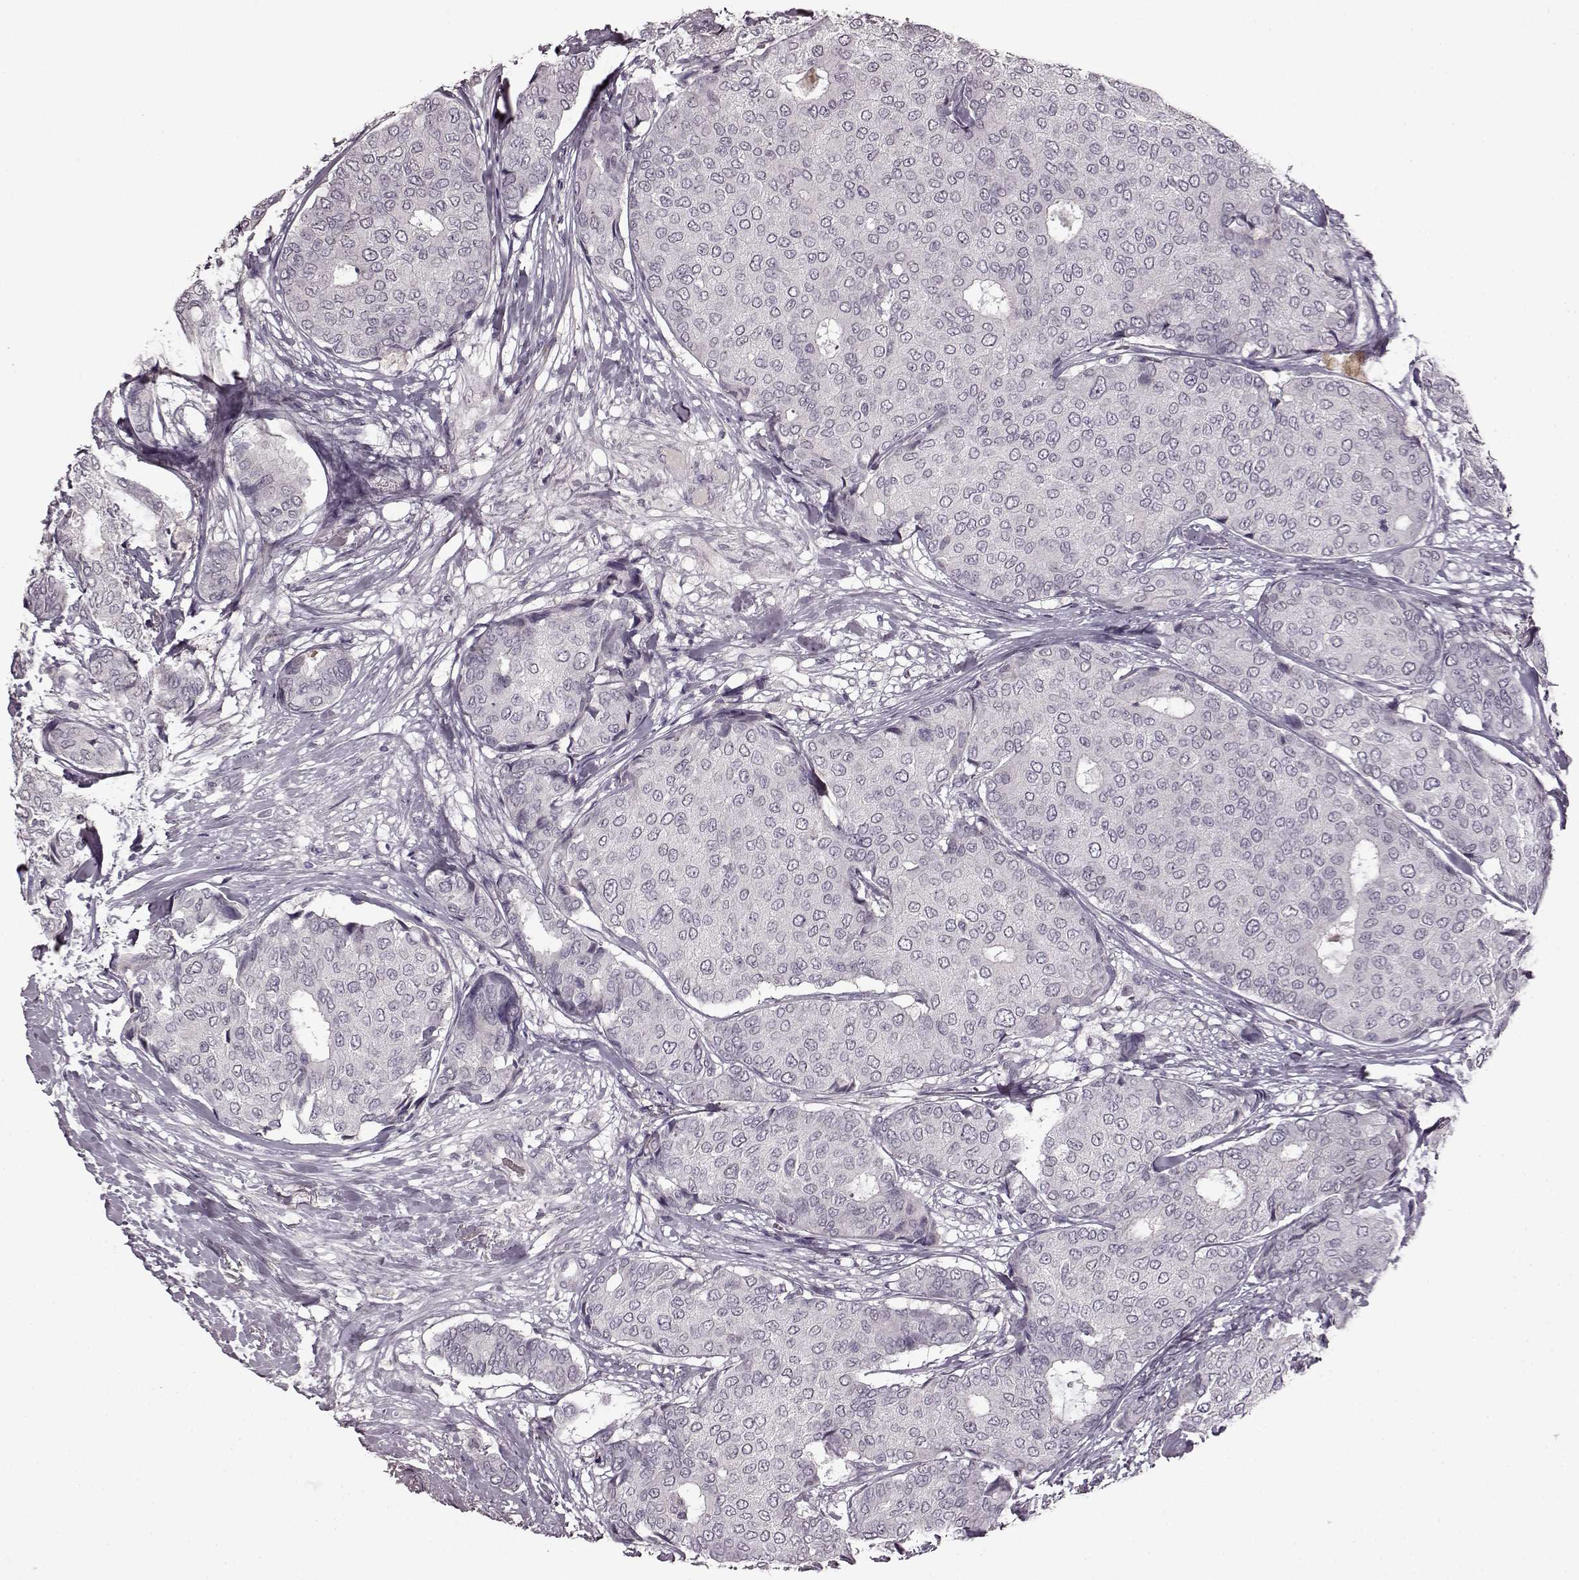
{"staining": {"intensity": "negative", "quantity": "none", "location": "none"}, "tissue": "breast cancer", "cell_type": "Tumor cells", "image_type": "cancer", "snomed": [{"axis": "morphology", "description": "Duct carcinoma"}, {"axis": "topography", "description": "Breast"}], "caption": "Immunohistochemistry (IHC) image of neoplastic tissue: human breast invasive ductal carcinoma stained with DAB reveals no significant protein staining in tumor cells.", "gene": "CNGA3", "patient": {"sex": "female", "age": 75}}